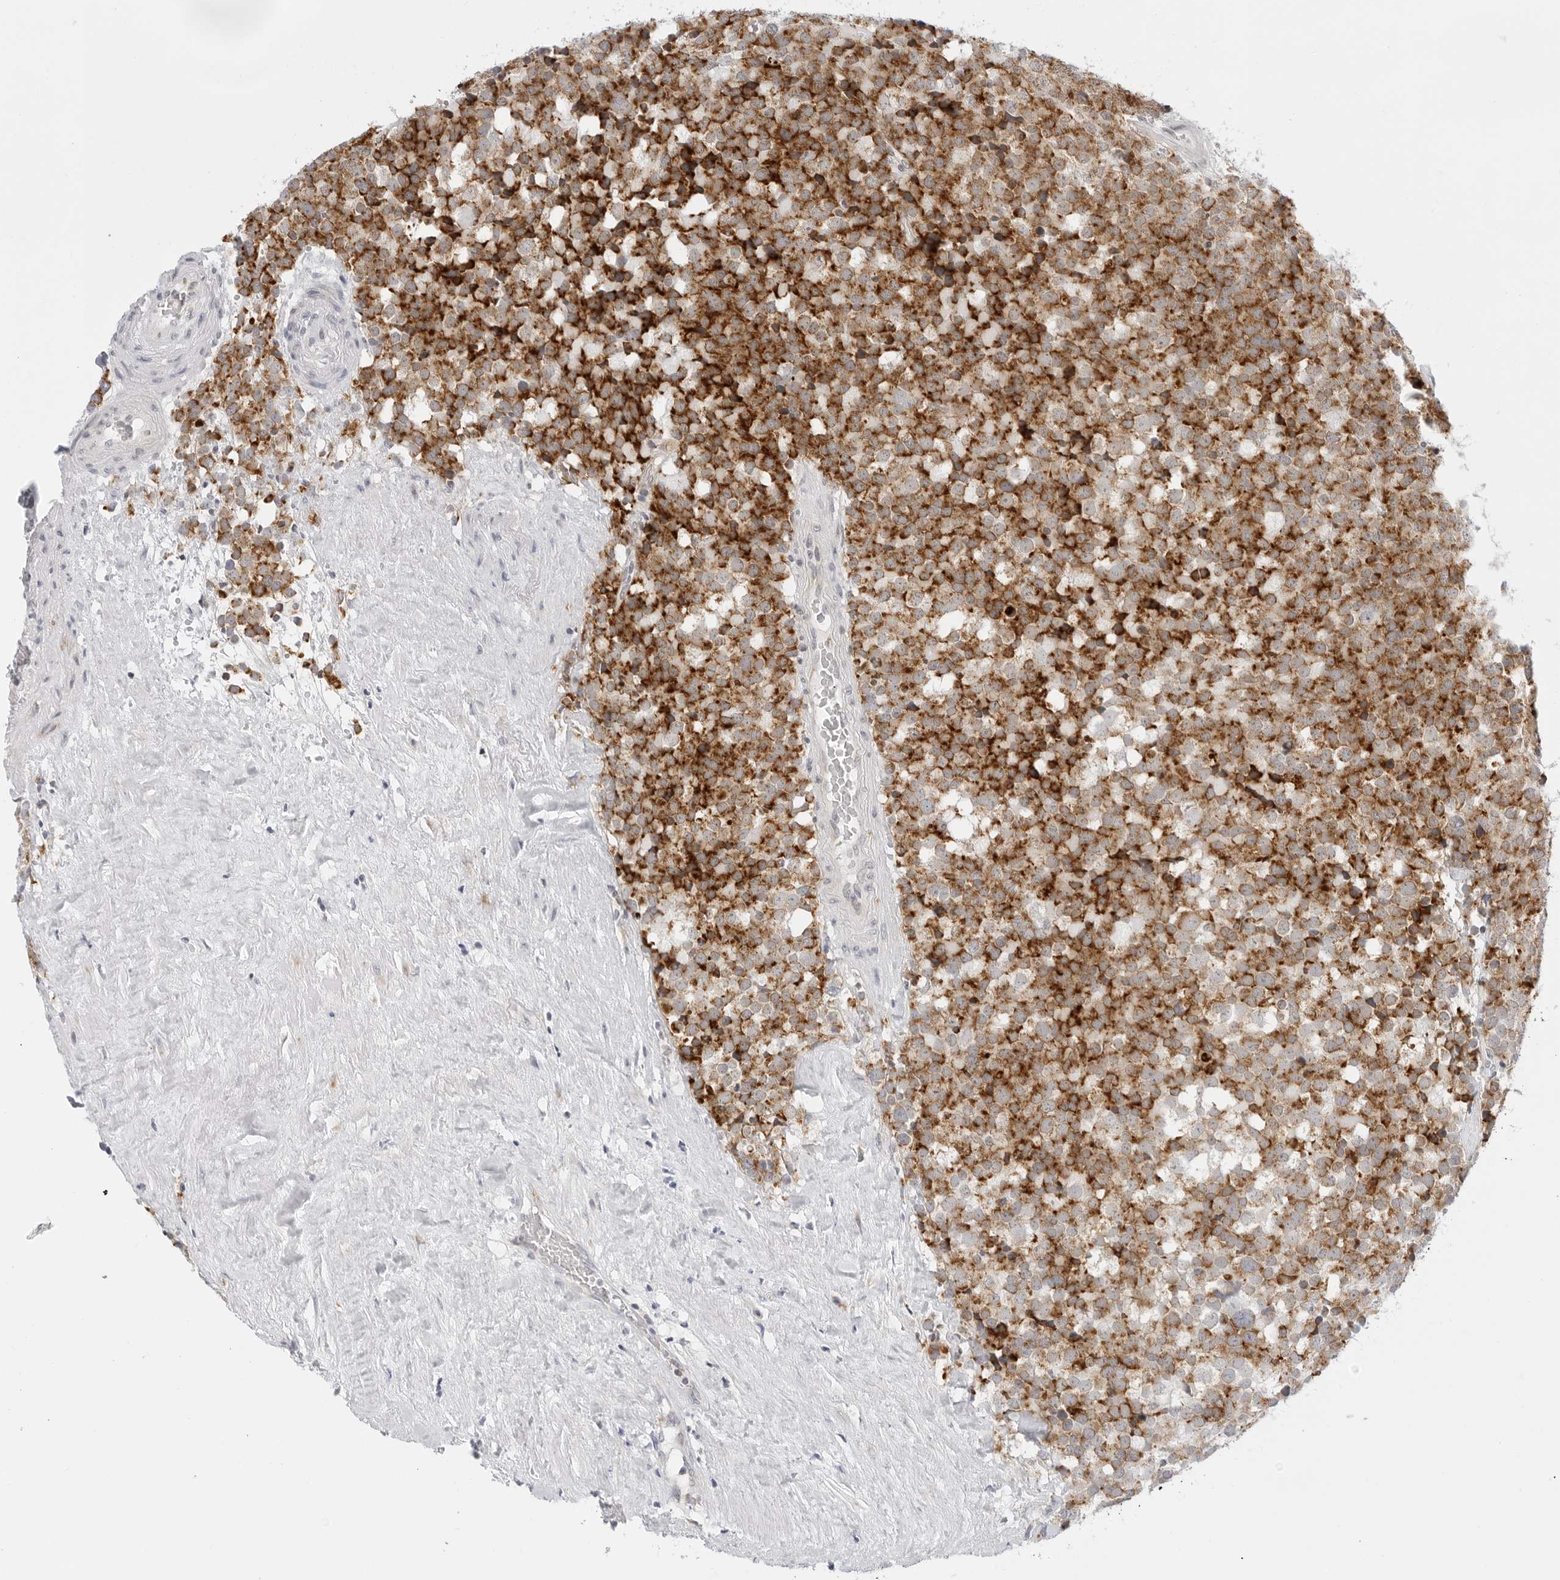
{"staining": {"intensity": "strong", "quantity": ">75%", "location": "cytoplasmic/membranous"}, "tissue": "testis cancer", "cell_type": "Tumor cells", "image_type": "cancer", "snomed": [{"axis": "morphology", "description": "Seminoma, NOS"}, {"axis": "topography", "description": "Testis"}], "caption": "Immunohistochemistry micrograph of neoplastic tissue: human testis cancer (seminoma) stained using IHC exhibits high levels of strong protein expression localized specifically in the cytoplasmic/membranous of tumor cells, appearing as a cytoplasmic/membranous brown color.", "gene": "CIART", "patient": {"sex": "male", "age": 71}}